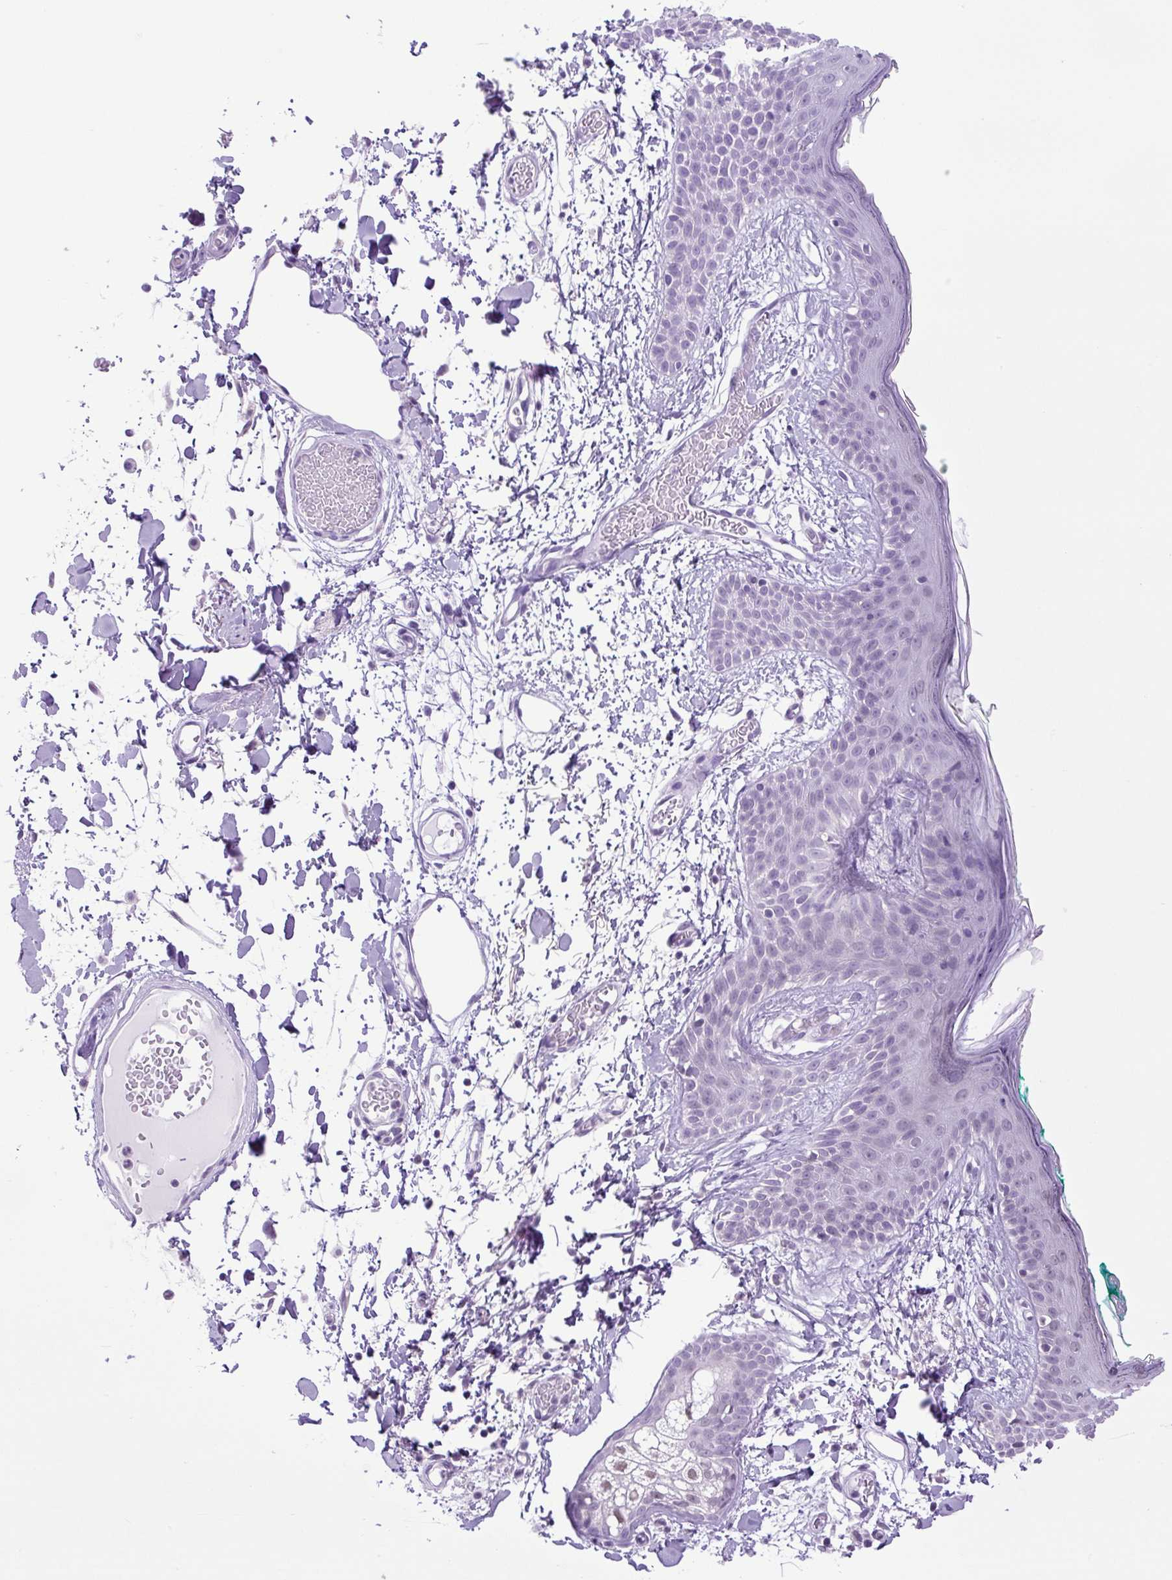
{"staining": {"intensity": "negative", "quantity": "none", "location": "none"}, "tissue": "skin", "cell_type": "Fibroblasts", "image_type": "normal", "snomed": [{"axis": "morphology", "description": "Normal tissue, NOS"}, {"axis": "topography", "description": "Skin"}], "caption": "The micrograph shows no staining of fibroblasts in normal skin. (DAB (3,3'-diaminobenzidine) immunohistochemistry (IHC) with hematoxylin counter stain).", "gene": "KPNA1", "patient": {"sex": "male", "age": 79}}